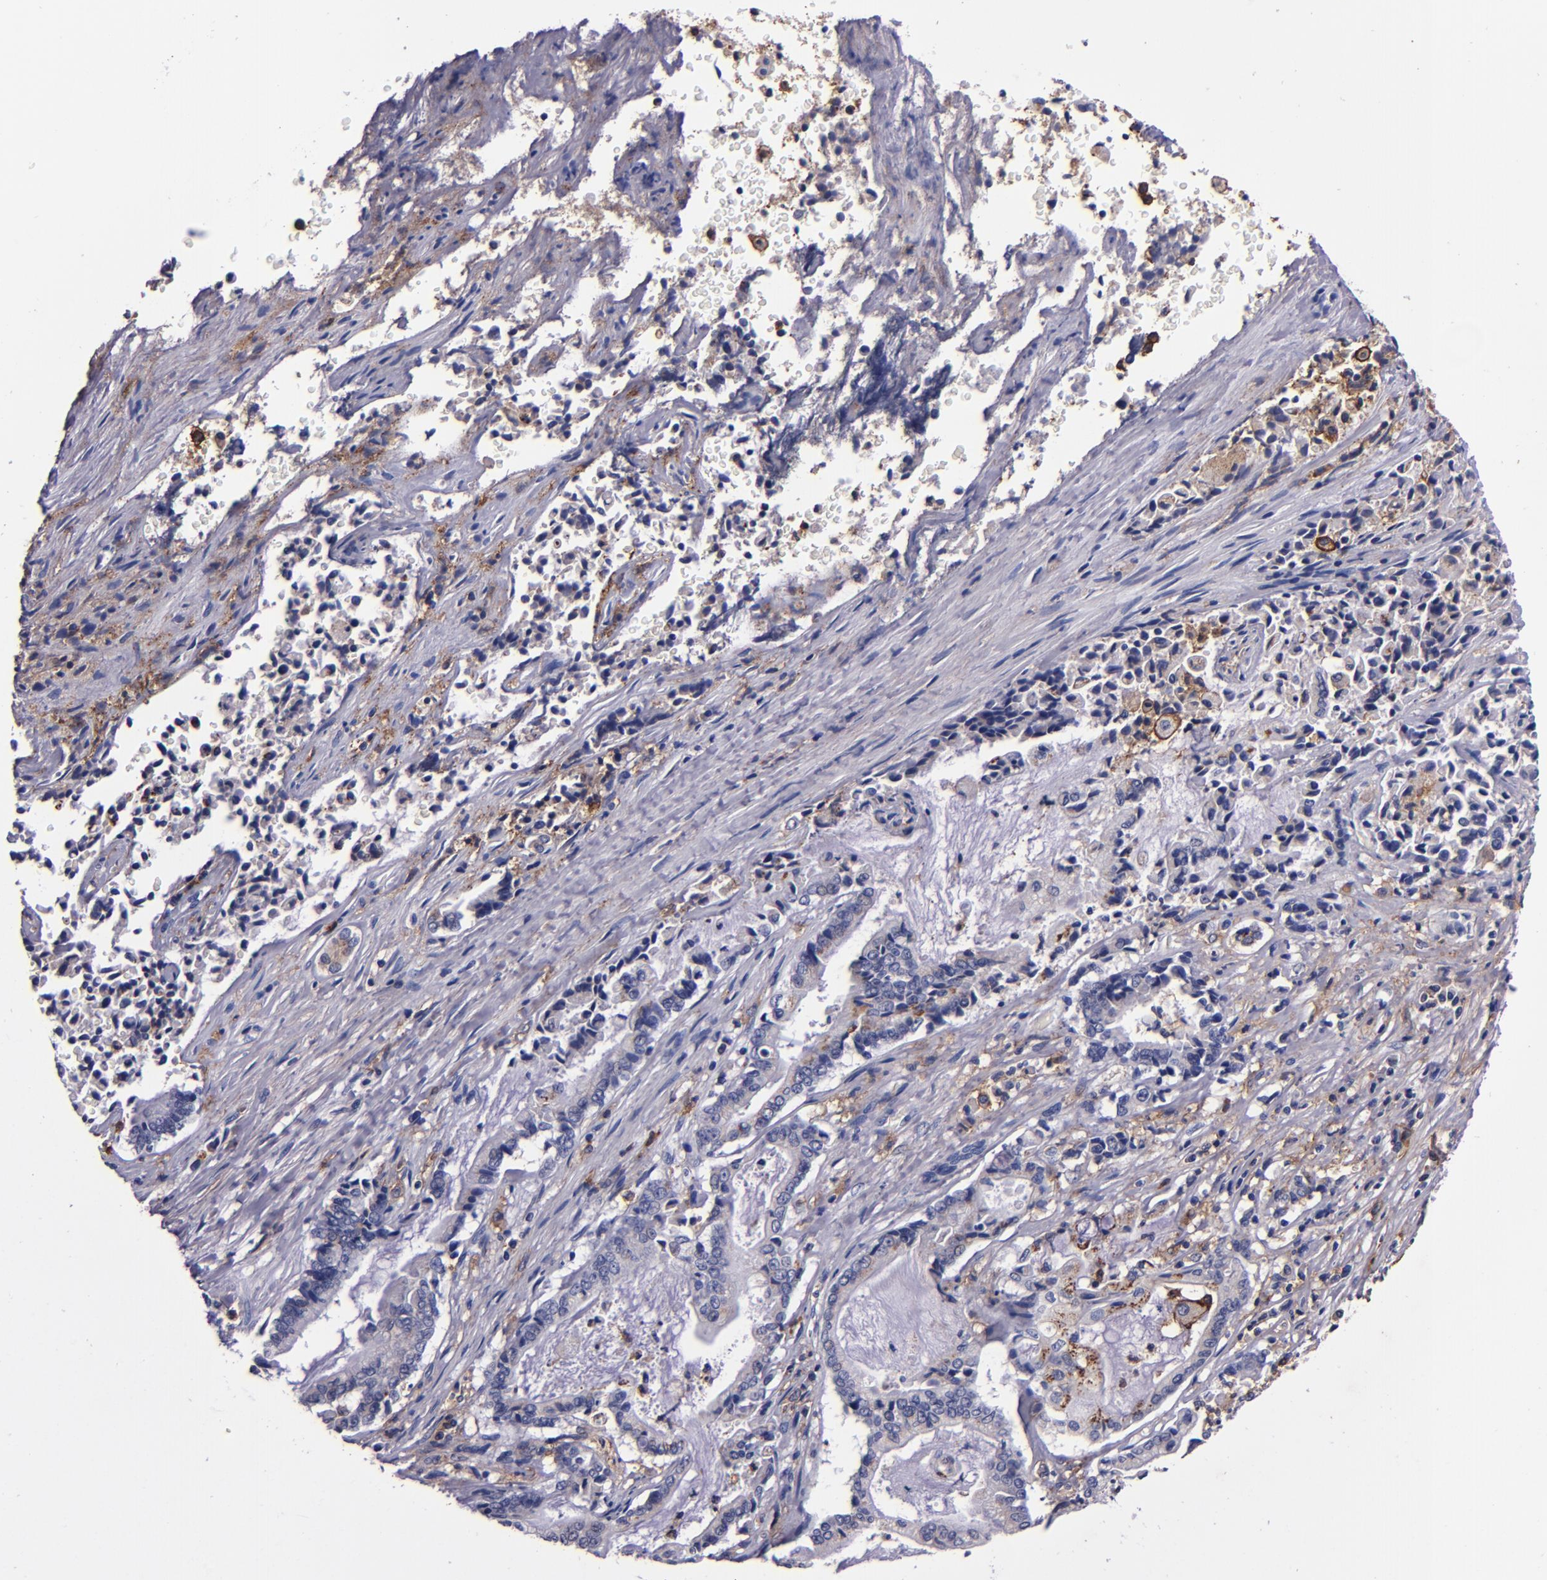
{"staining": {"intensity": "negative", "quantity": "none", "location": "none"}, "tissue": "liver cancer", "cell_type": "Tumor cells", "image_type": "cancer", "snomed": [{"axis": "morphology", "description": "Cholangiocarcinoma"}, {"axis": "topography", "description": "Liver"}], "caption": "This is a photomicrograph of IHC staining of liver cancer (cholangiocarcinoma), which shows no positivity in tumor cells.", "gene": "SIRPA", "patient": {"sex": "male", "age": 57}}